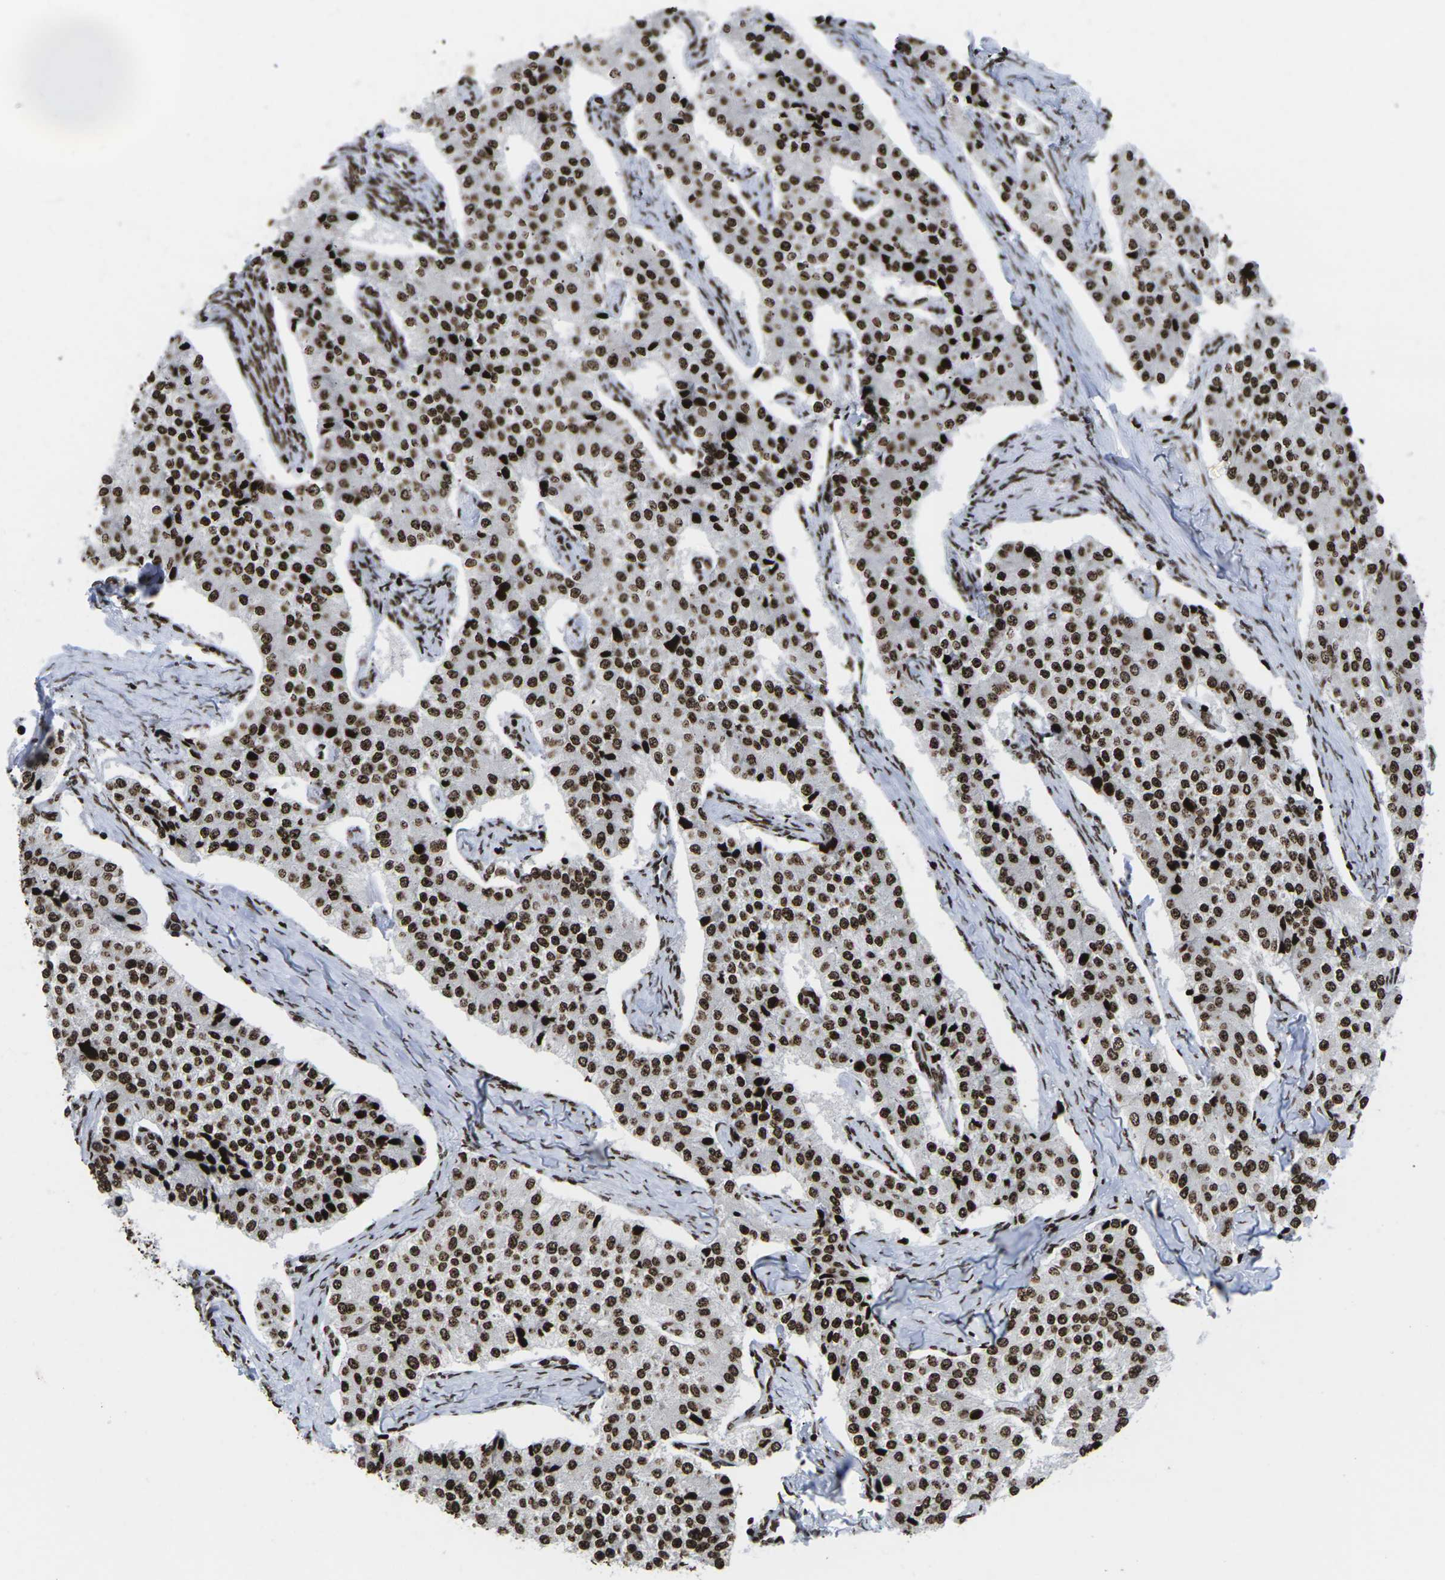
{"staining": {"intensity": "strong", "quantity": ">75%", "location": "nuclear"}, "tissue": "carcinoid", "cell_type": "Tumor cells", "image_type": "cancer", "snomed": [{"axis": "morphology", "description": "Carcinoid, malignant, NOS"}, {"axis": "topography", "description": "Colon"}], "caption": "IHC (DAB (3,3'-diaminobenzidine)) staining of malignant carcinoid displays strong nuclear protein positivity in about >75% of tumor cells.", "gene": "H1-4", "patient": {"sex": "female", "age": 52}}